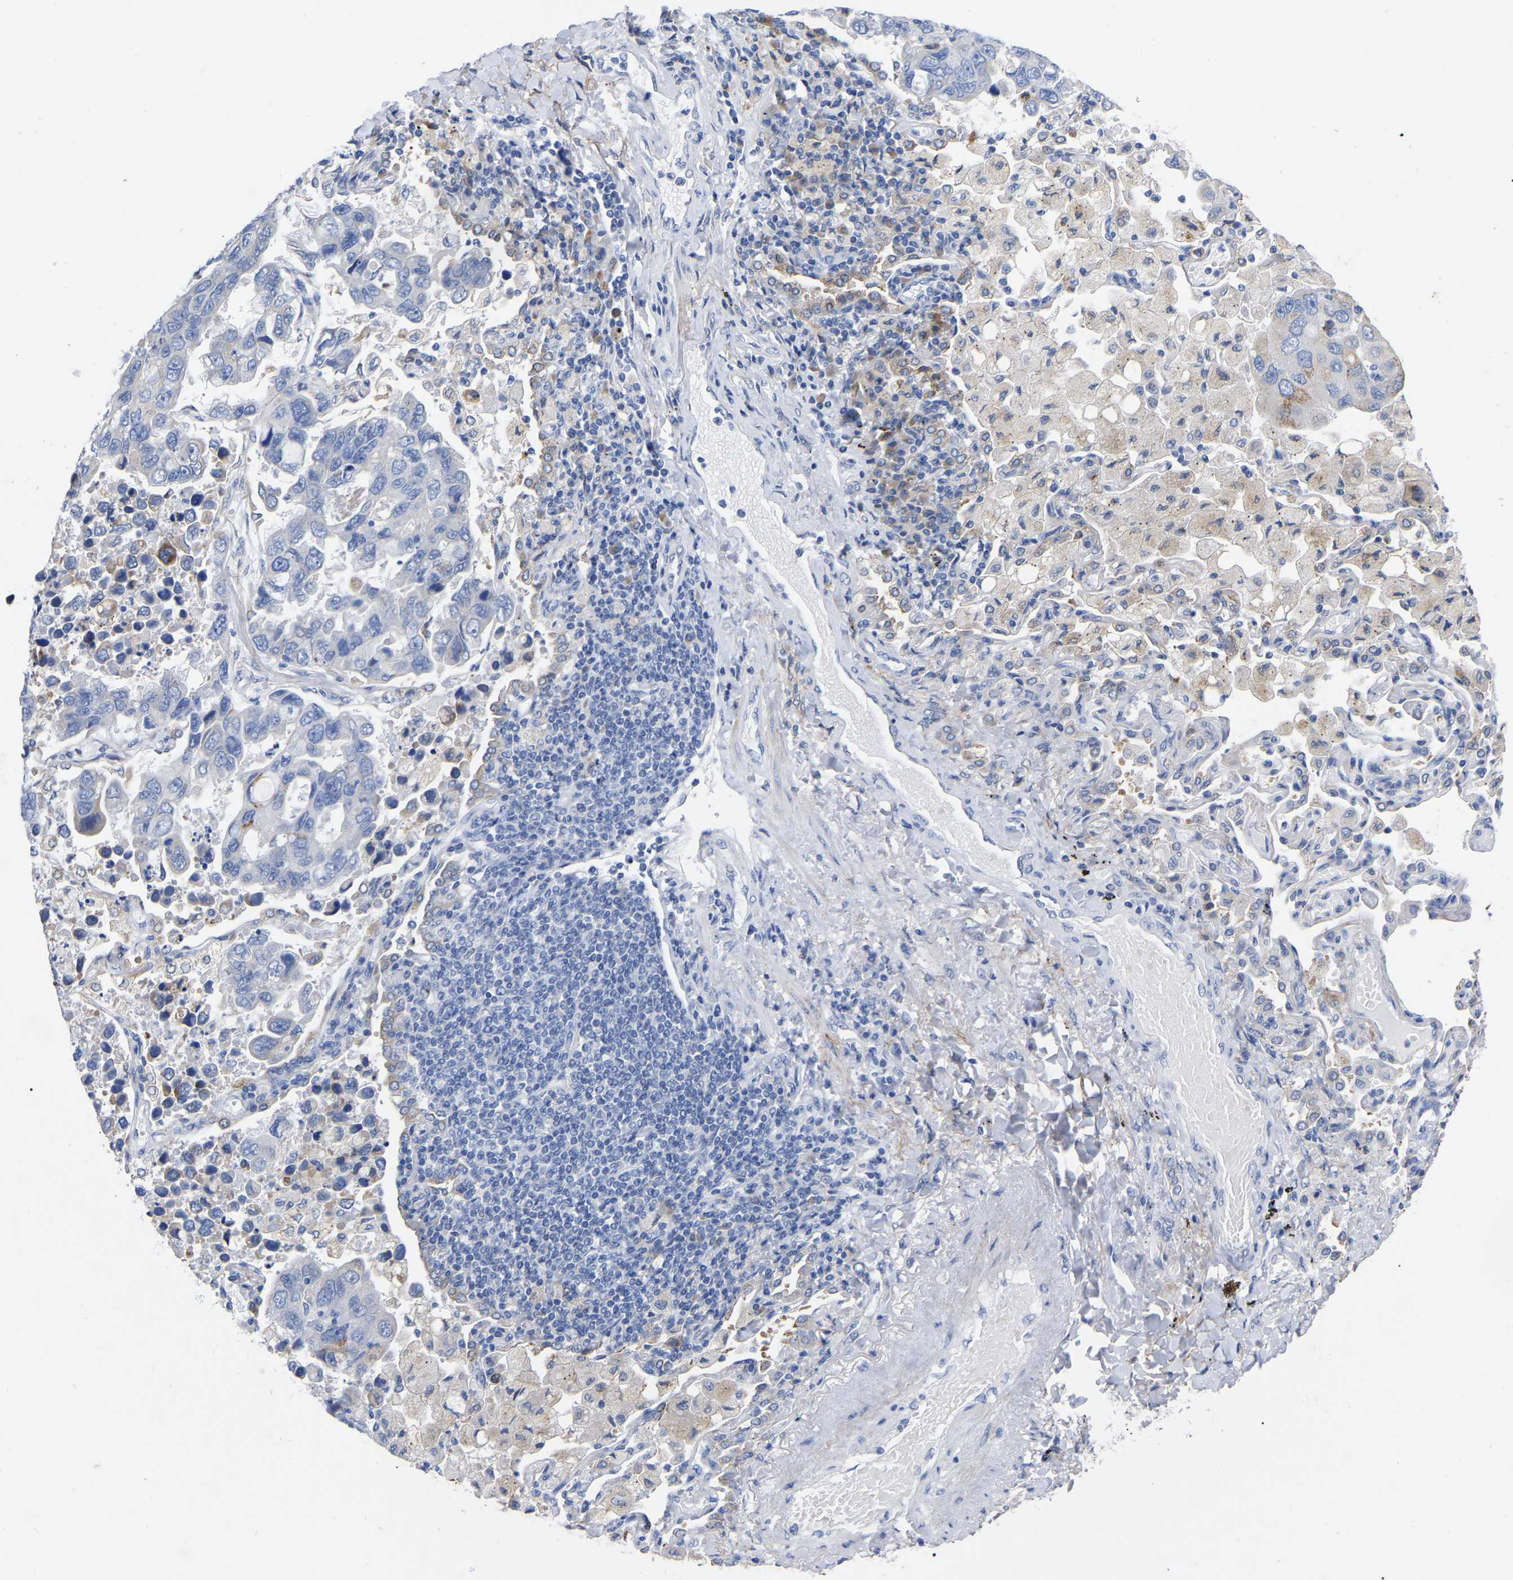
{"staining": {"intensity": "negative", "quantity": "none", "location": "none"}, "tissue": "lung cancer", "cell_type": "Tumor cells", "image_type": "cancer", "snomed": [{"axis": "morphology", "description": "Adenocarcinoma, NOS"}, {"axis": "topography", "description": "Lung"}], "caption": "Immunohistochemistry photomicrograph of neoplastic tissue: human lung cancer (adenocarcinoma) stained with DAB (3,3'-diaminobenzidine) displays no significant protein positivity in tumor cells.", "gene": "STRIP2", "patient": {"sex": "male", "age": 64}}